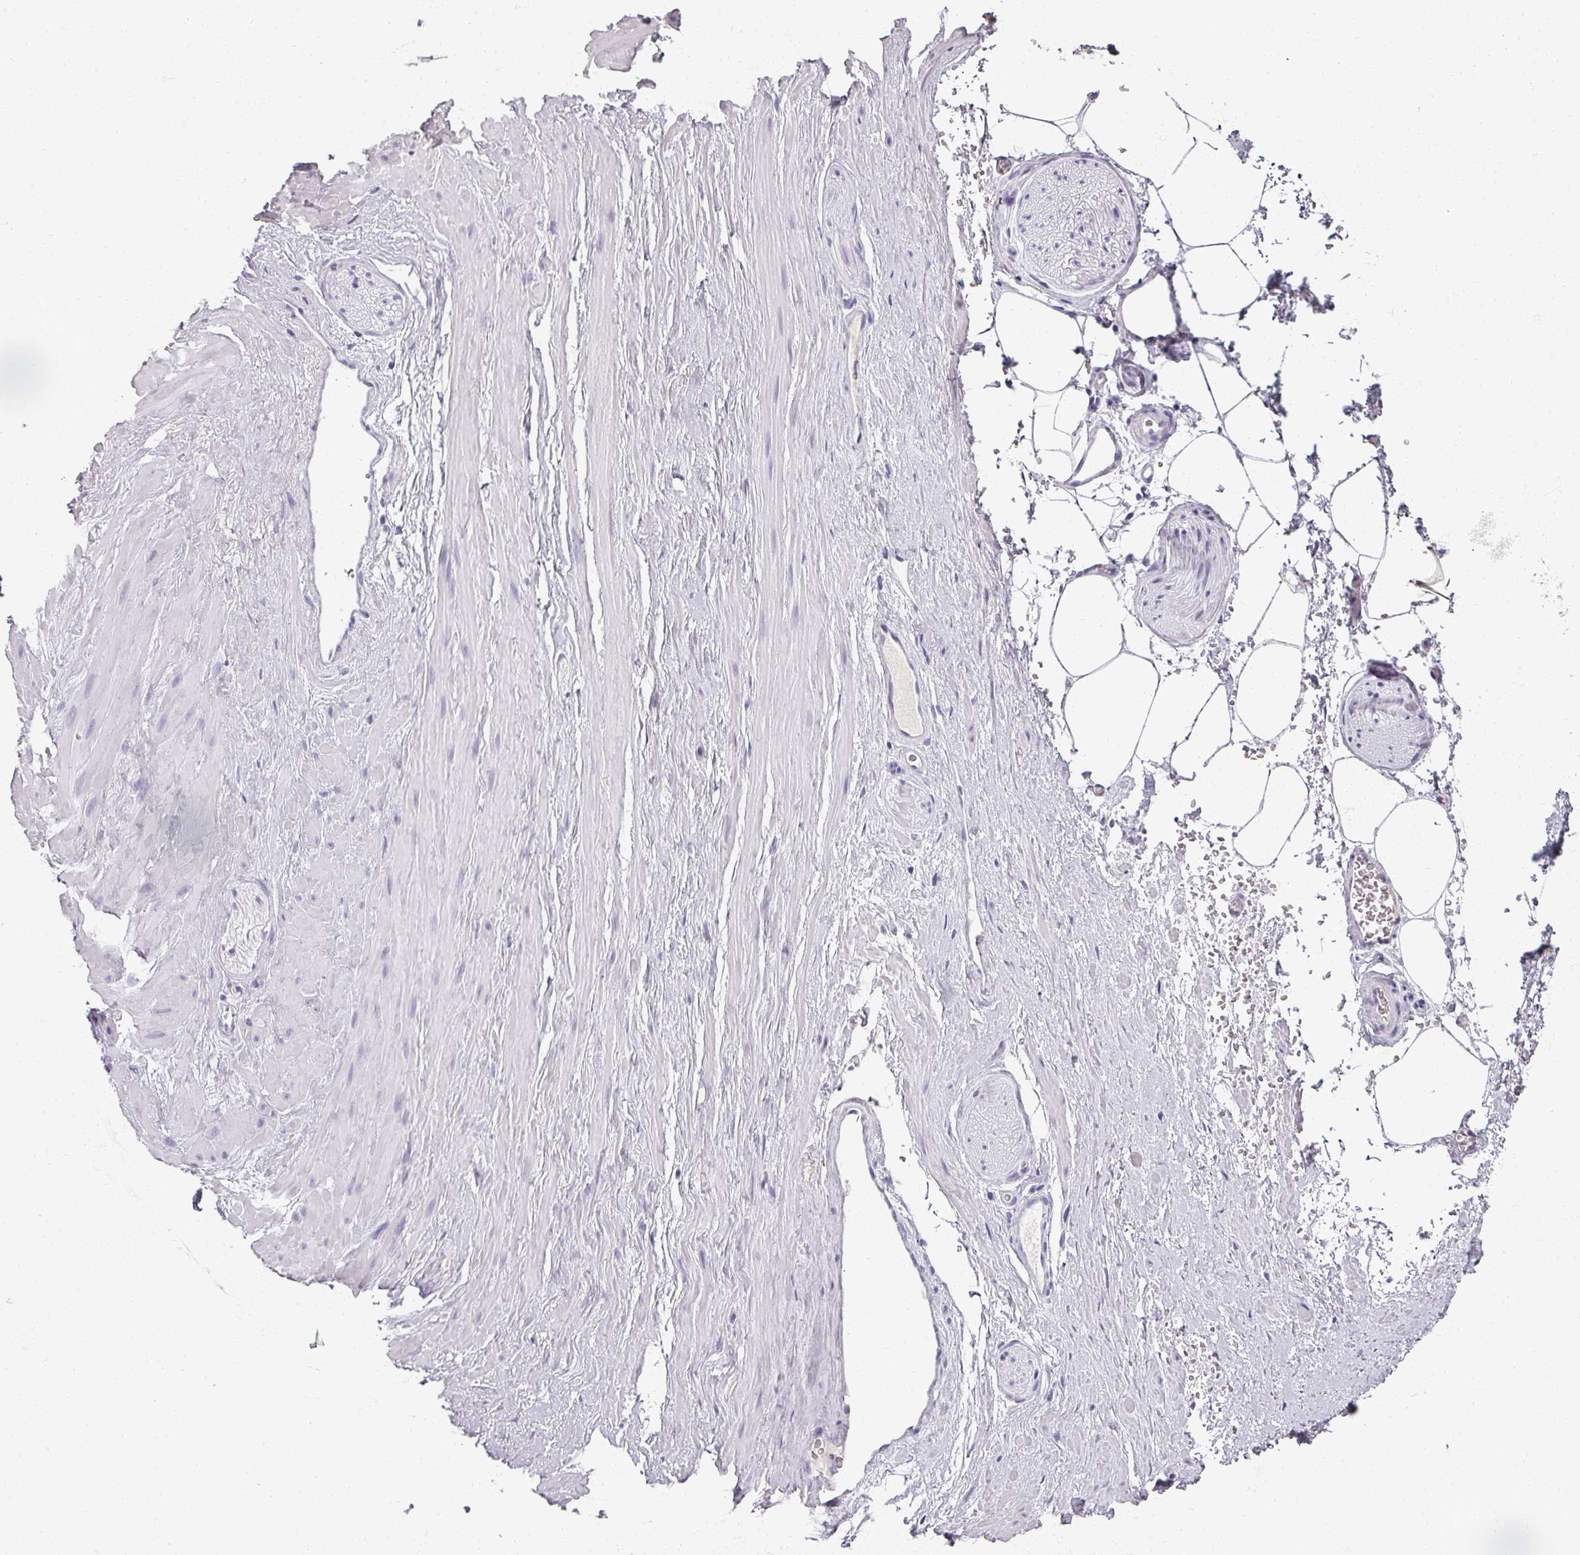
{"staining": {"intensity": "negative", "quantity": "none", "location": "none"}, "tissue": "adipose tissue", "cell_type": "Adipocytes", "image_type": "normal", "snomed": [{"axis": "morphology", "description": "Normal tissue, NOS"}, {"axis": "topography", "description": "Prostate"}, {"axis": "topography", "description": "Peripheral nerve tissue"}], "caption": "Human adipose tissue stained for a protein using IHC displays no staining in adipocytes.", "gene": "REG3A", "patient": {"sex": "male", "age": 61}}